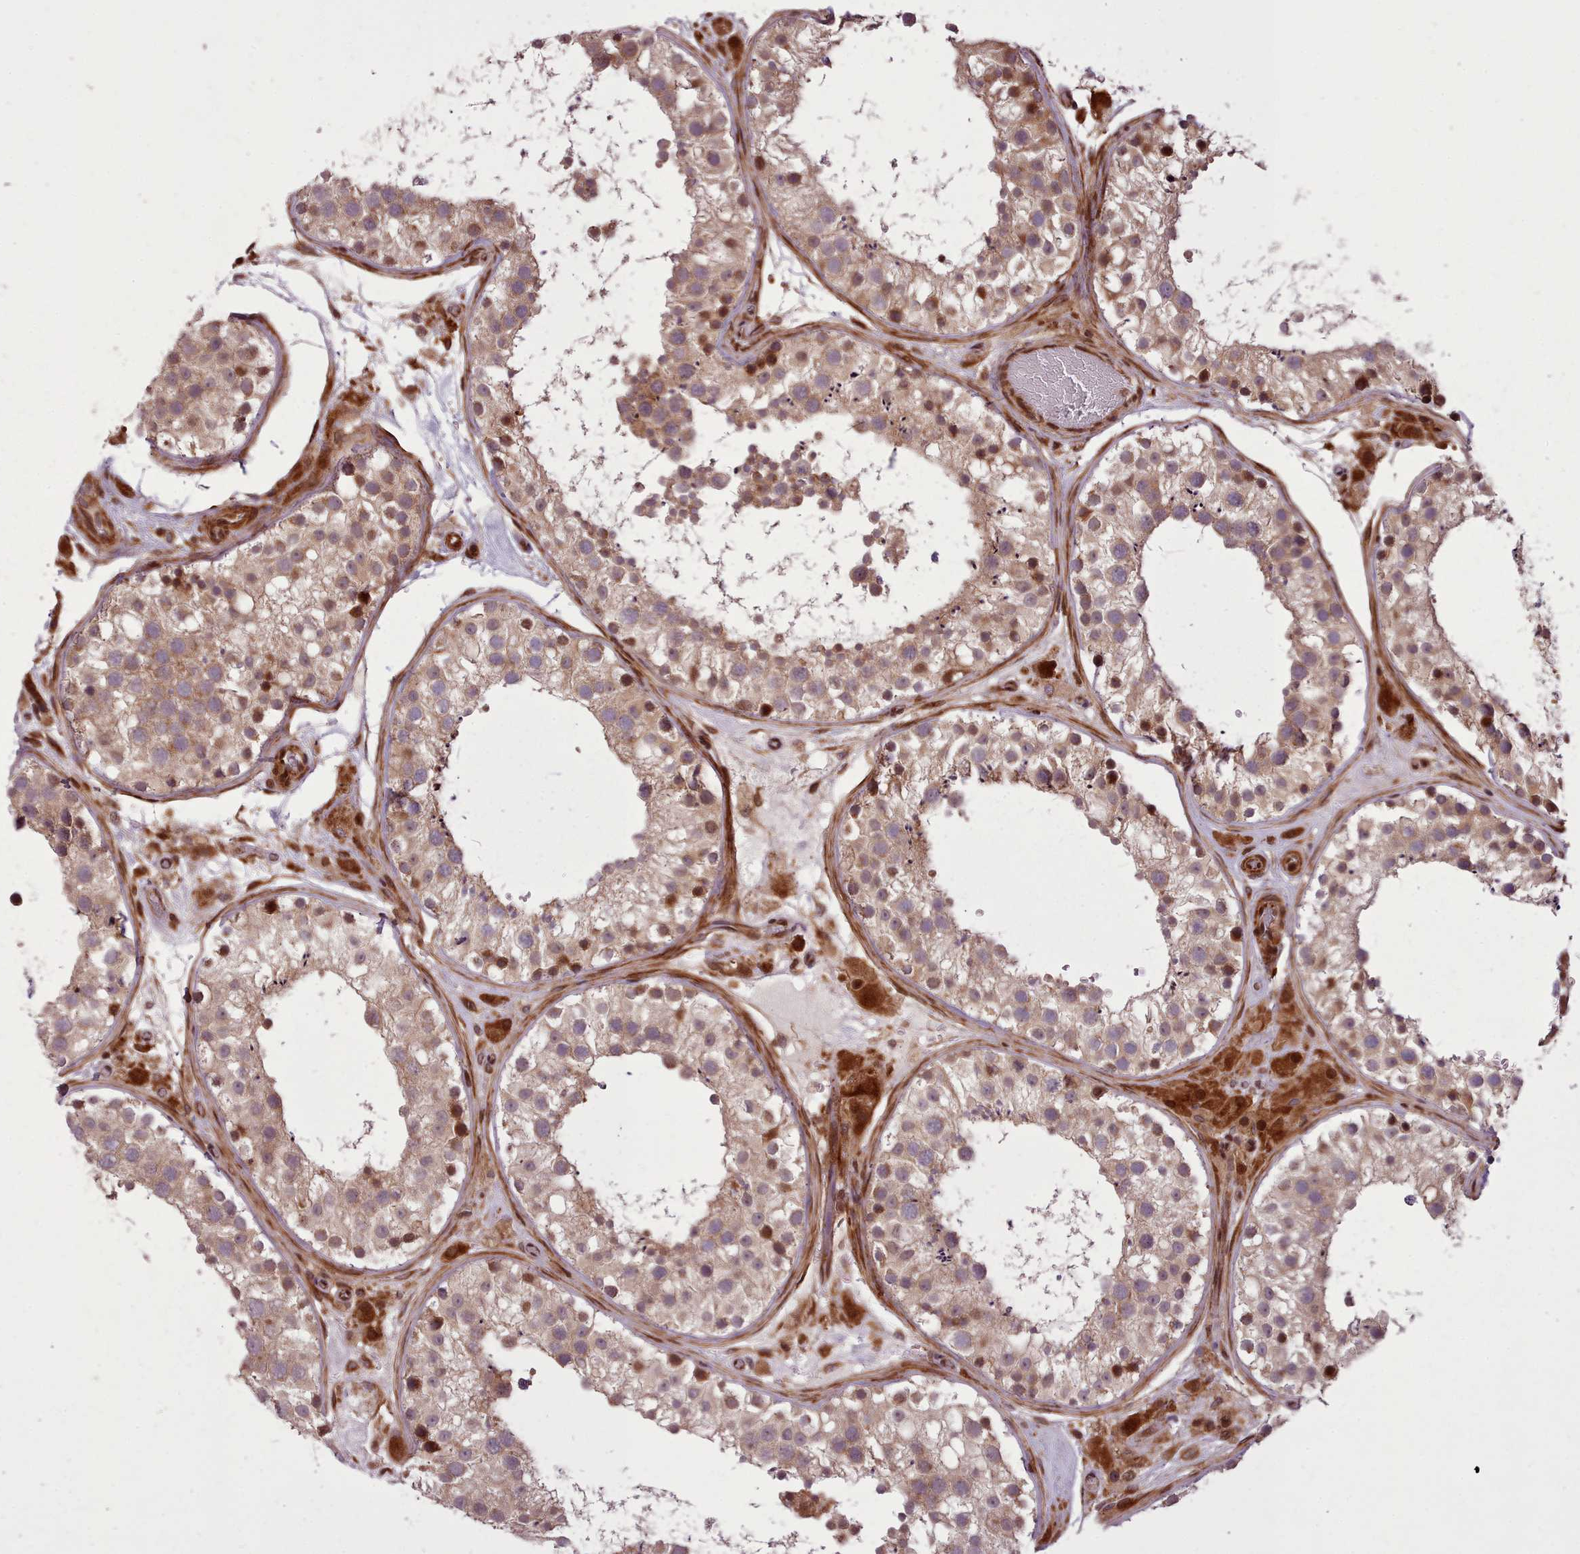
{"staining": {"intensity": "strong", "quantity": "<25%", "location": "cytoplasmic/membranous,nuclear"}, "tissue": "testis", "cell_type": "Cells in seminiferous ducts", "image_type": "normal", "snomed": [{"axis": "morphology", "description": "Normal tissue, NOS"}, {"axis": "topography", "description": "Testis"}], "caption": "Testis was stained to show a protein in brown. There is medium levels of strong cytoplasmic/membranous,nuclear staining in about <25% of cells in seminiferous ducts. Nuclei are stained in blue.", "gene": "NLRP7", "patient": {"sex": "male", "age": 26}}